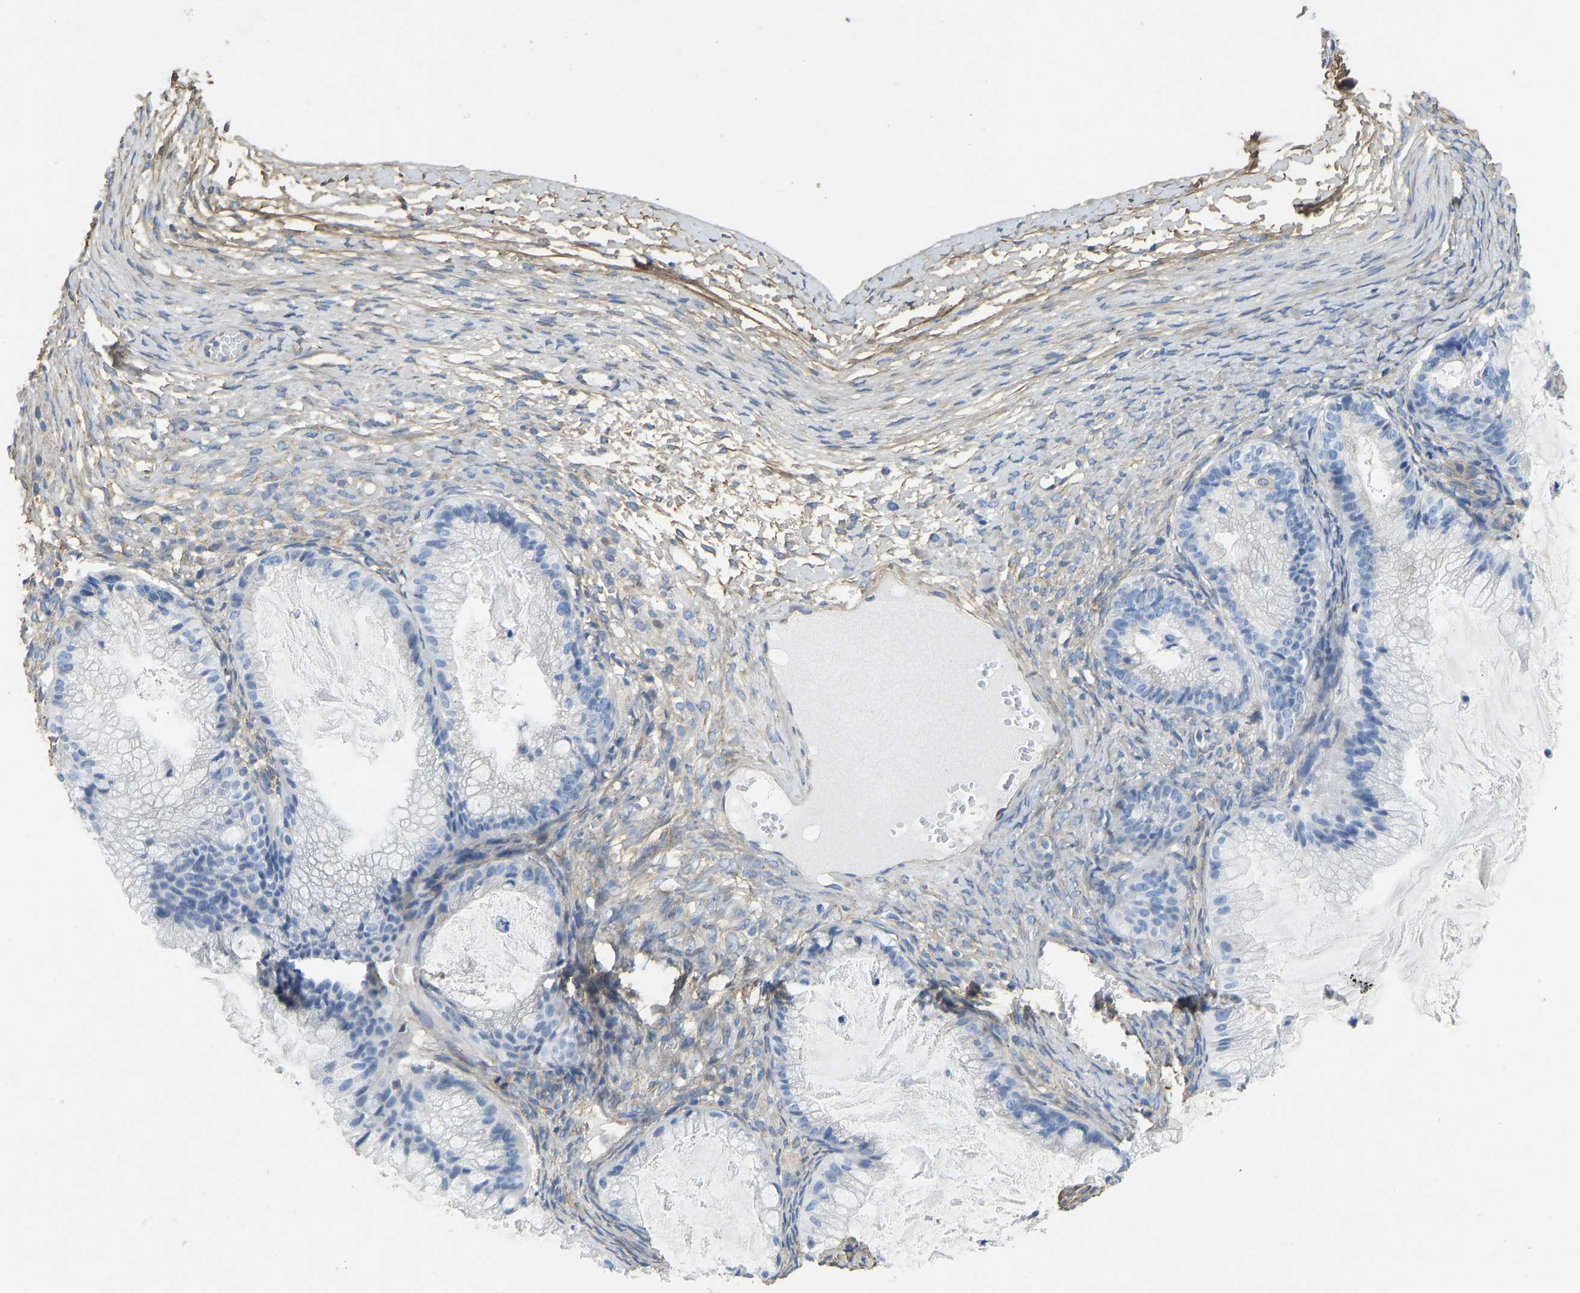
{"staining": {"intensity": "negative", "quantity": "none", "location": "none"}, "tissue": "ovarian cancer", "cell_type": "Tumor cells", "image_type": "cancer", "snomed": [{"axis": "morphology", "description": "Cystadenocarcinoma, mucinous, NOS"}, {"axis": "topography", "description": "Ovary"}], "caption": "Micrograph shows no protein expression in tumor cells of ovarian cancer tissue.", "gene": "TECTA", "patient": {"sex": "female", "age": 57}}